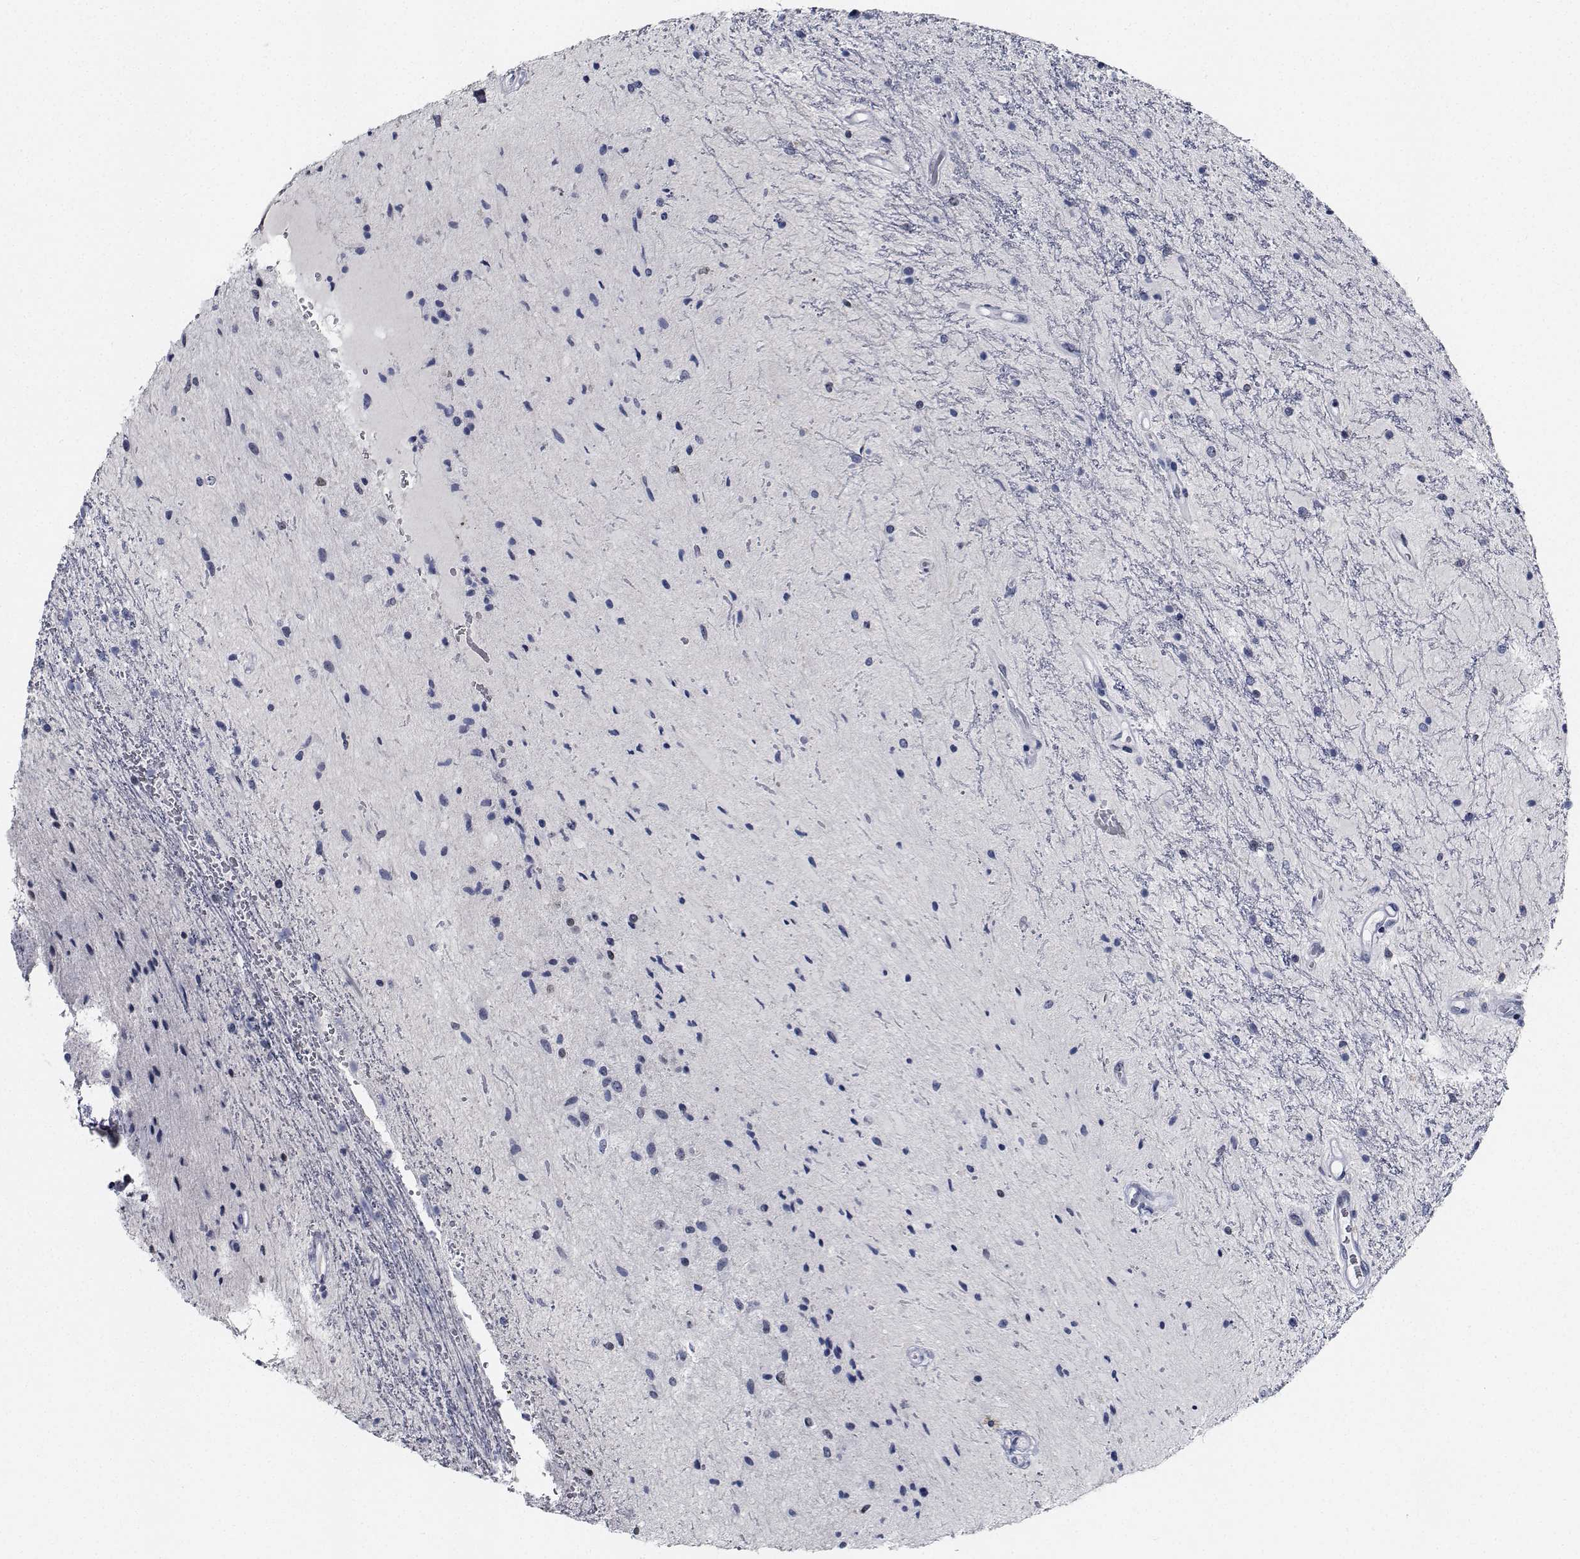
{"staining": {"intensity": "negative", "quantity": "none", "location": "none"}, "tissue": "glioma", "cell_type": "Tumor cells", "image_type": "cancer", "snomed": [{"axis": "morphology", "description": "Glioma, malignant, Low grade"}, {"axis": "topography", "description": "Cerebellum"}], "caption": "Immunohistochemical staining of human glioma displays no significant staining in tumor cells. (Brightfield microscopy of DAB immunohistochemistry at high magnification).", "gene": "NVL", "patient": {"sex": "female", "age": 14}}